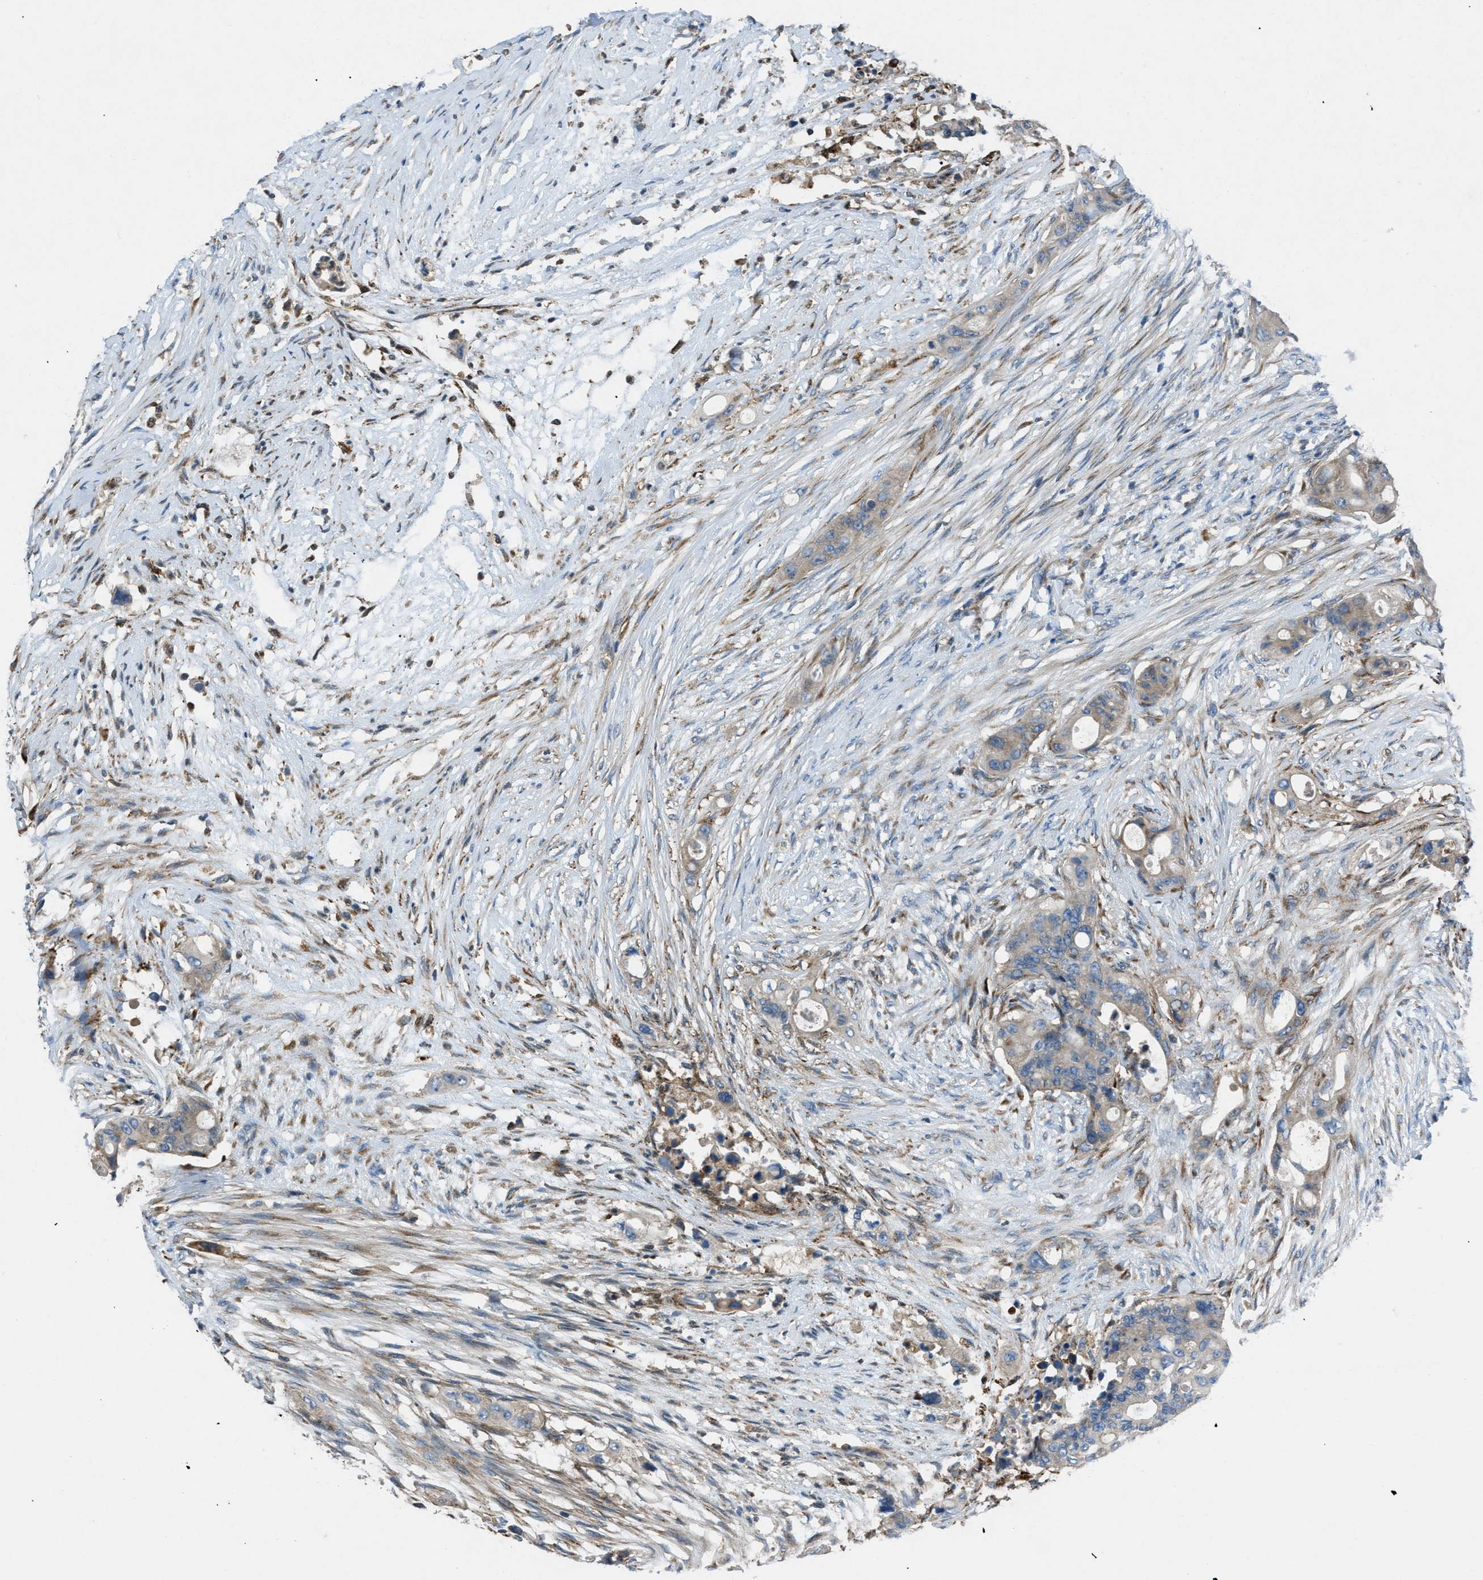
{"staining": {"intensity": "weak", "quantity": "<25%", "location": "cytoplasmic/membranous"}, "tissue": "colorectal cancer", "cell_type": "Tumor cells", "image_type": "cancer", "snomed": [{"axis": "morphology", "description": "Adenocarcinoma, NOS"}, {"axis": "topography", "description": "Colon"}], "caption": "Adenocarcinoma (colorectal) was stained to show a protein in brown. There is no significant positivity in tumor cells.", "gene": "MAP3K20", "patient": {"sex": "female", "age": 57}}